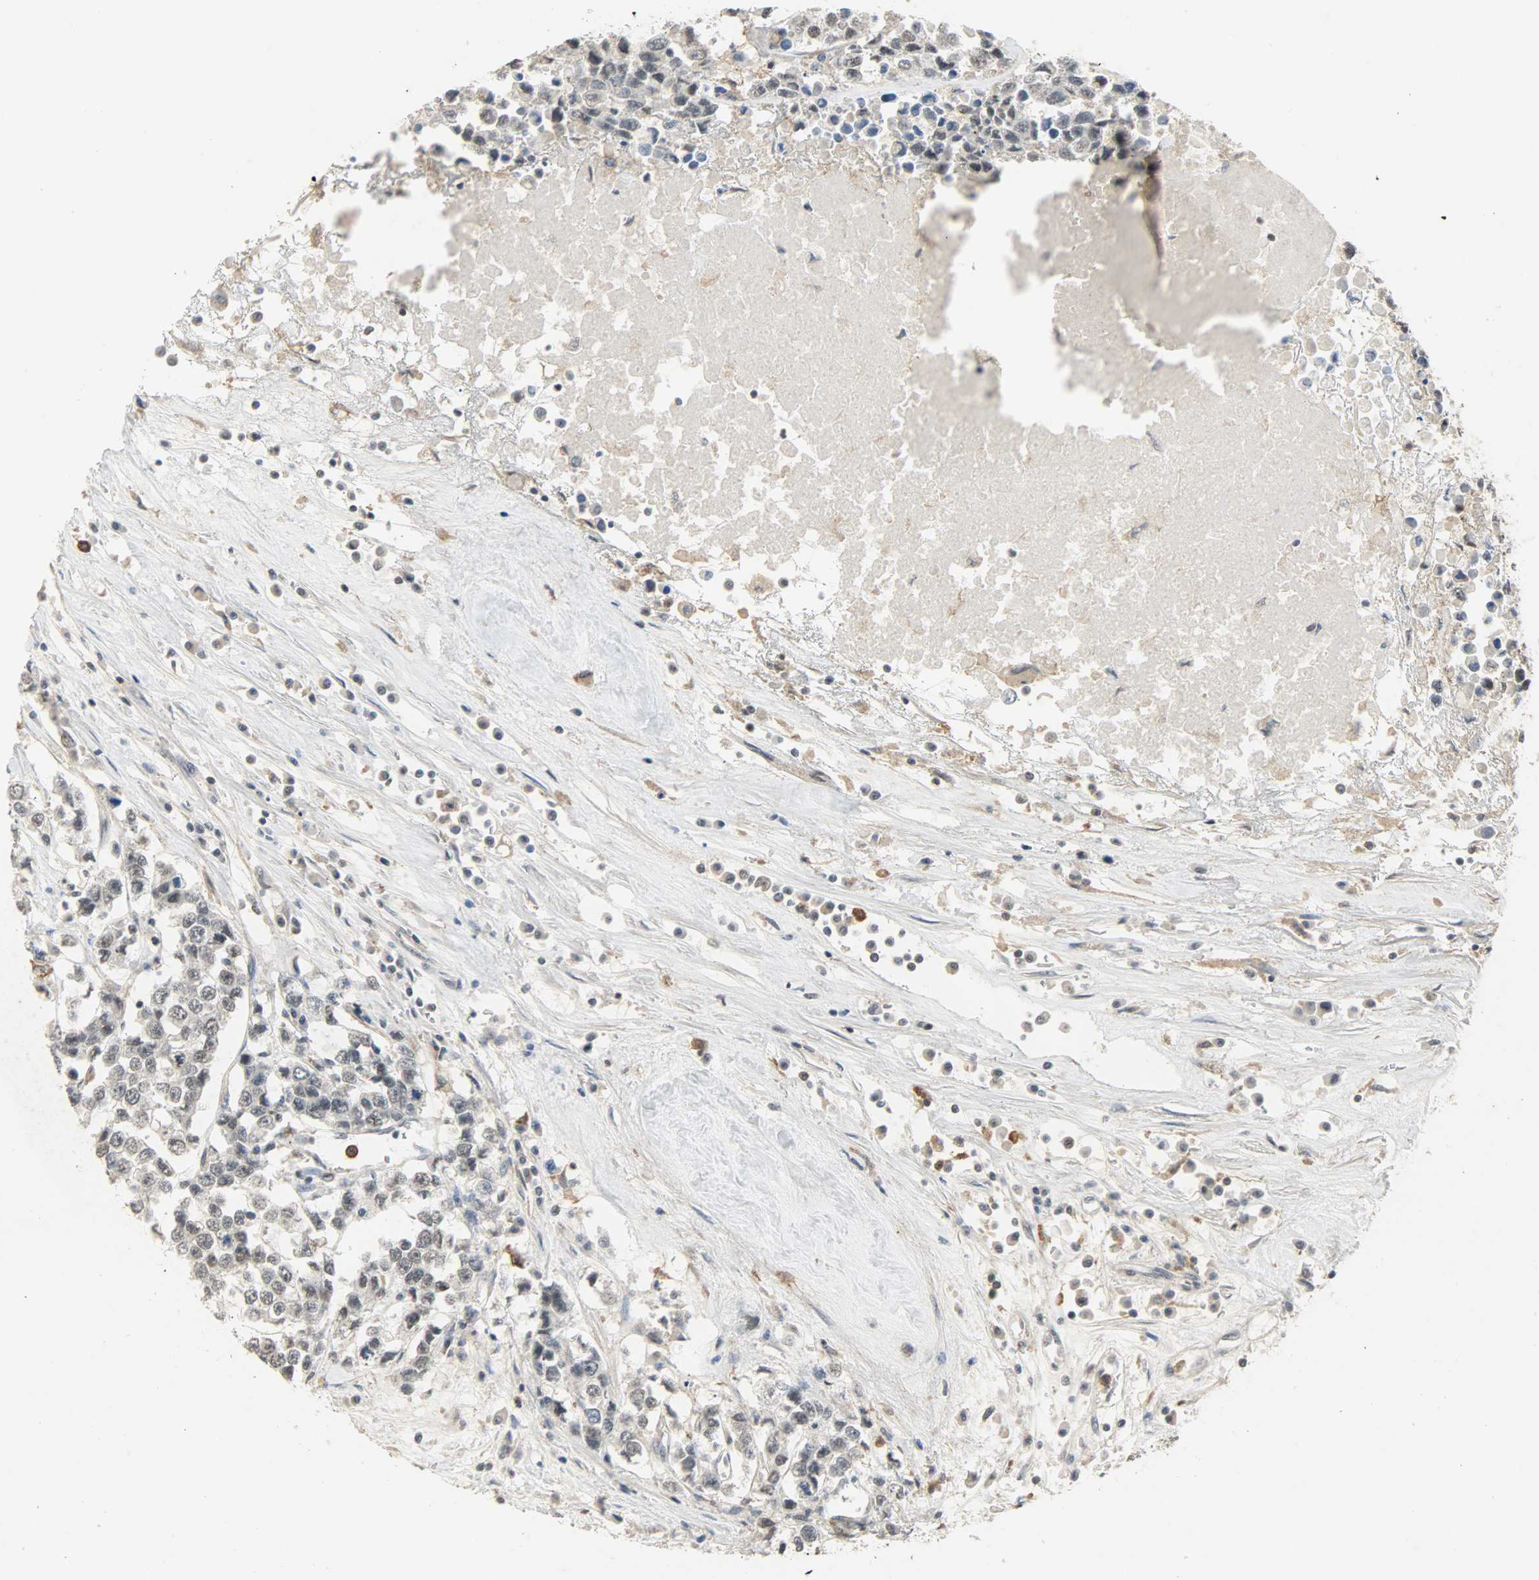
{"staining": {"intensity": "negative", "quantity": "none", "location": "none"}, "tissue": "testis cancer", "cell_type": "Tumor cells", "image_type": "cancer", "snomed": [{"axis": "morphology", "description": "Seminoma, NOS"}, {"axis": "morphology", "description": "Carcinoma, Embryonal, NOS"}, {"axis": "topography", "description": "Testis"}], "caption": "This is an IHC photomicrograph of human testis cancer (embryonal carcinoma). There is no staining in tumor cells.", "gene": "SKAP2", "patient": {"sex": "male", "age": 52}}